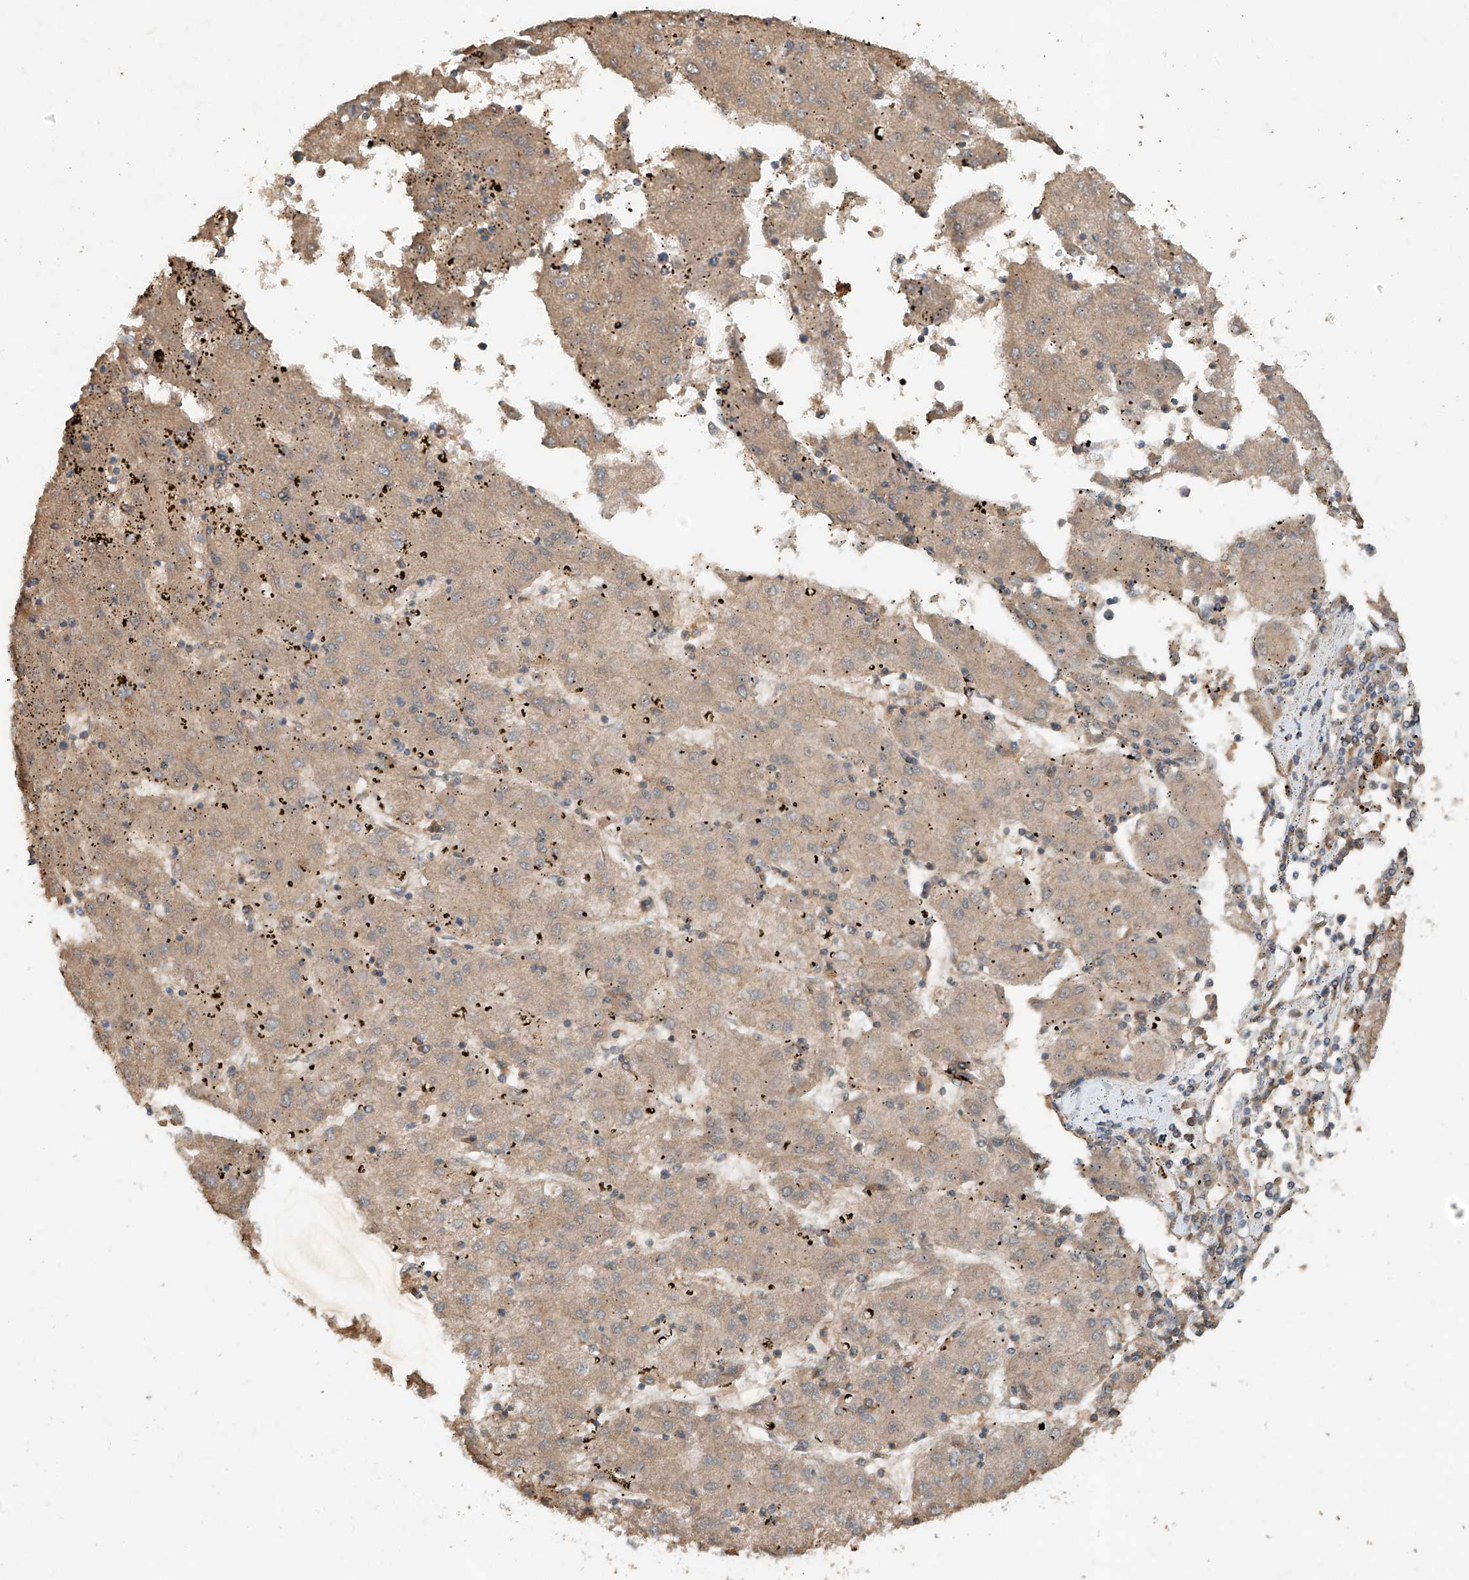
{"staining": {"intensity": "weak", "quantity": ">75%", "location": "cytoplasmic/membranous"}, "tissue": "liver cancer", "cell_type": "Tumor cells", "image_type": "cancer", "snomed": [{"axis": "morphology", "description": "Carcinoma, Hepatocellular, NOS"}, {"axis": "topography", "description": "Liver"}], "caption": "Immunohistochemical staining of hepatocellular carcinoma (liver) displays weak cytoplasmic/membranous protein expression in about >75% of tumor cells. (DAB (3,3'-diaminobenzidine) IHC, brown staining for protein, blue staining for nuclei).", "gene": "GNB1L", "patient": {"sex": "male", "age": 72}}